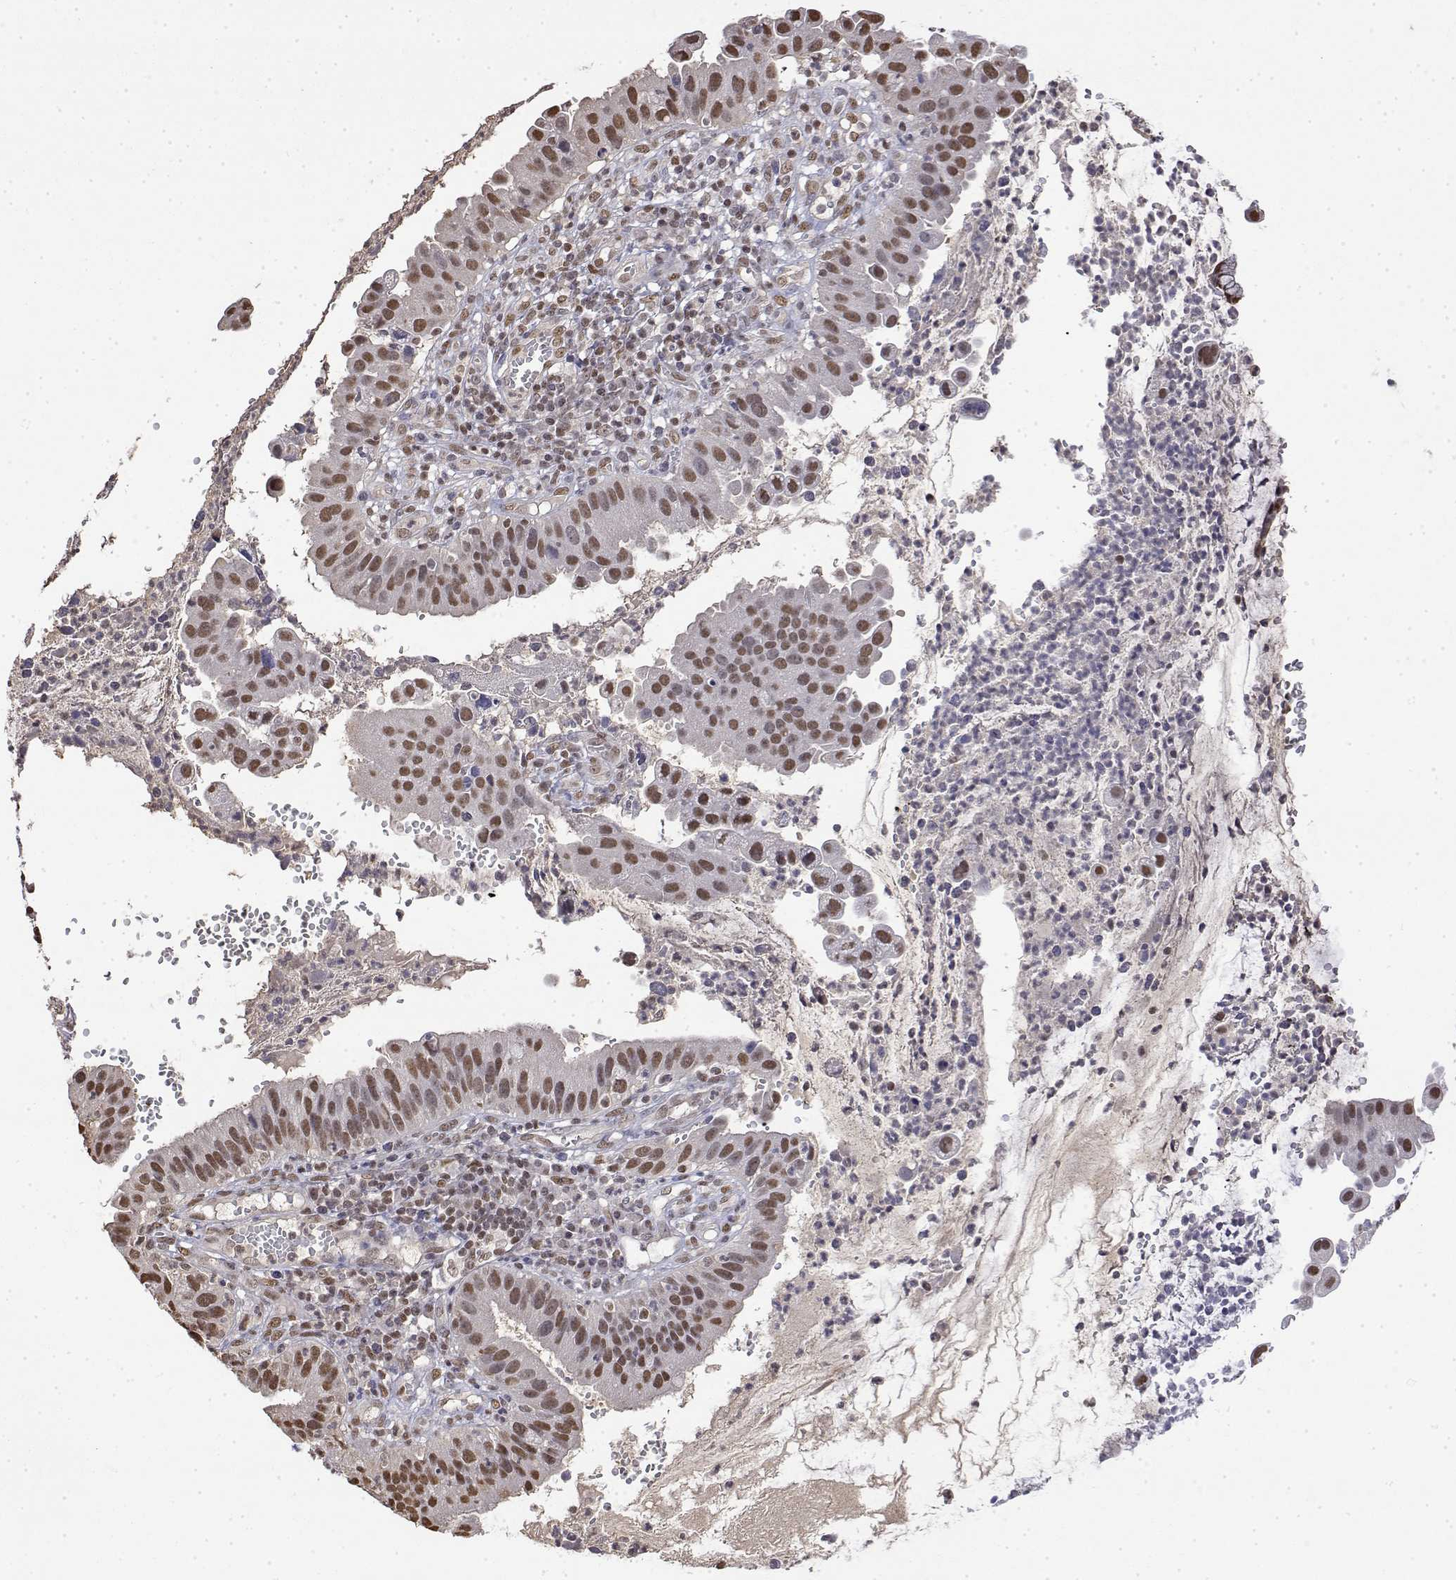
{"staining": {"intensity": "moderate", "quantity": ">75%", "location": "nuclear"}, "tissue": "cervical cancer", "cell_type": "Tumor cells", "image_type": "cancer", "snomed": [{"axis": "morphology", "description": "Adenocarcinoma, NOS"}, {"axis": "topography", "description": "Cervix"}], "caption": "Brown immunohistochemical staining in human adenocarcinoma (cervical) demonstrates moderate nuclear positivity in about >75% of tumor cells.", "gene": "TPI1", "patient": {"sex": "female", "age": 34}}